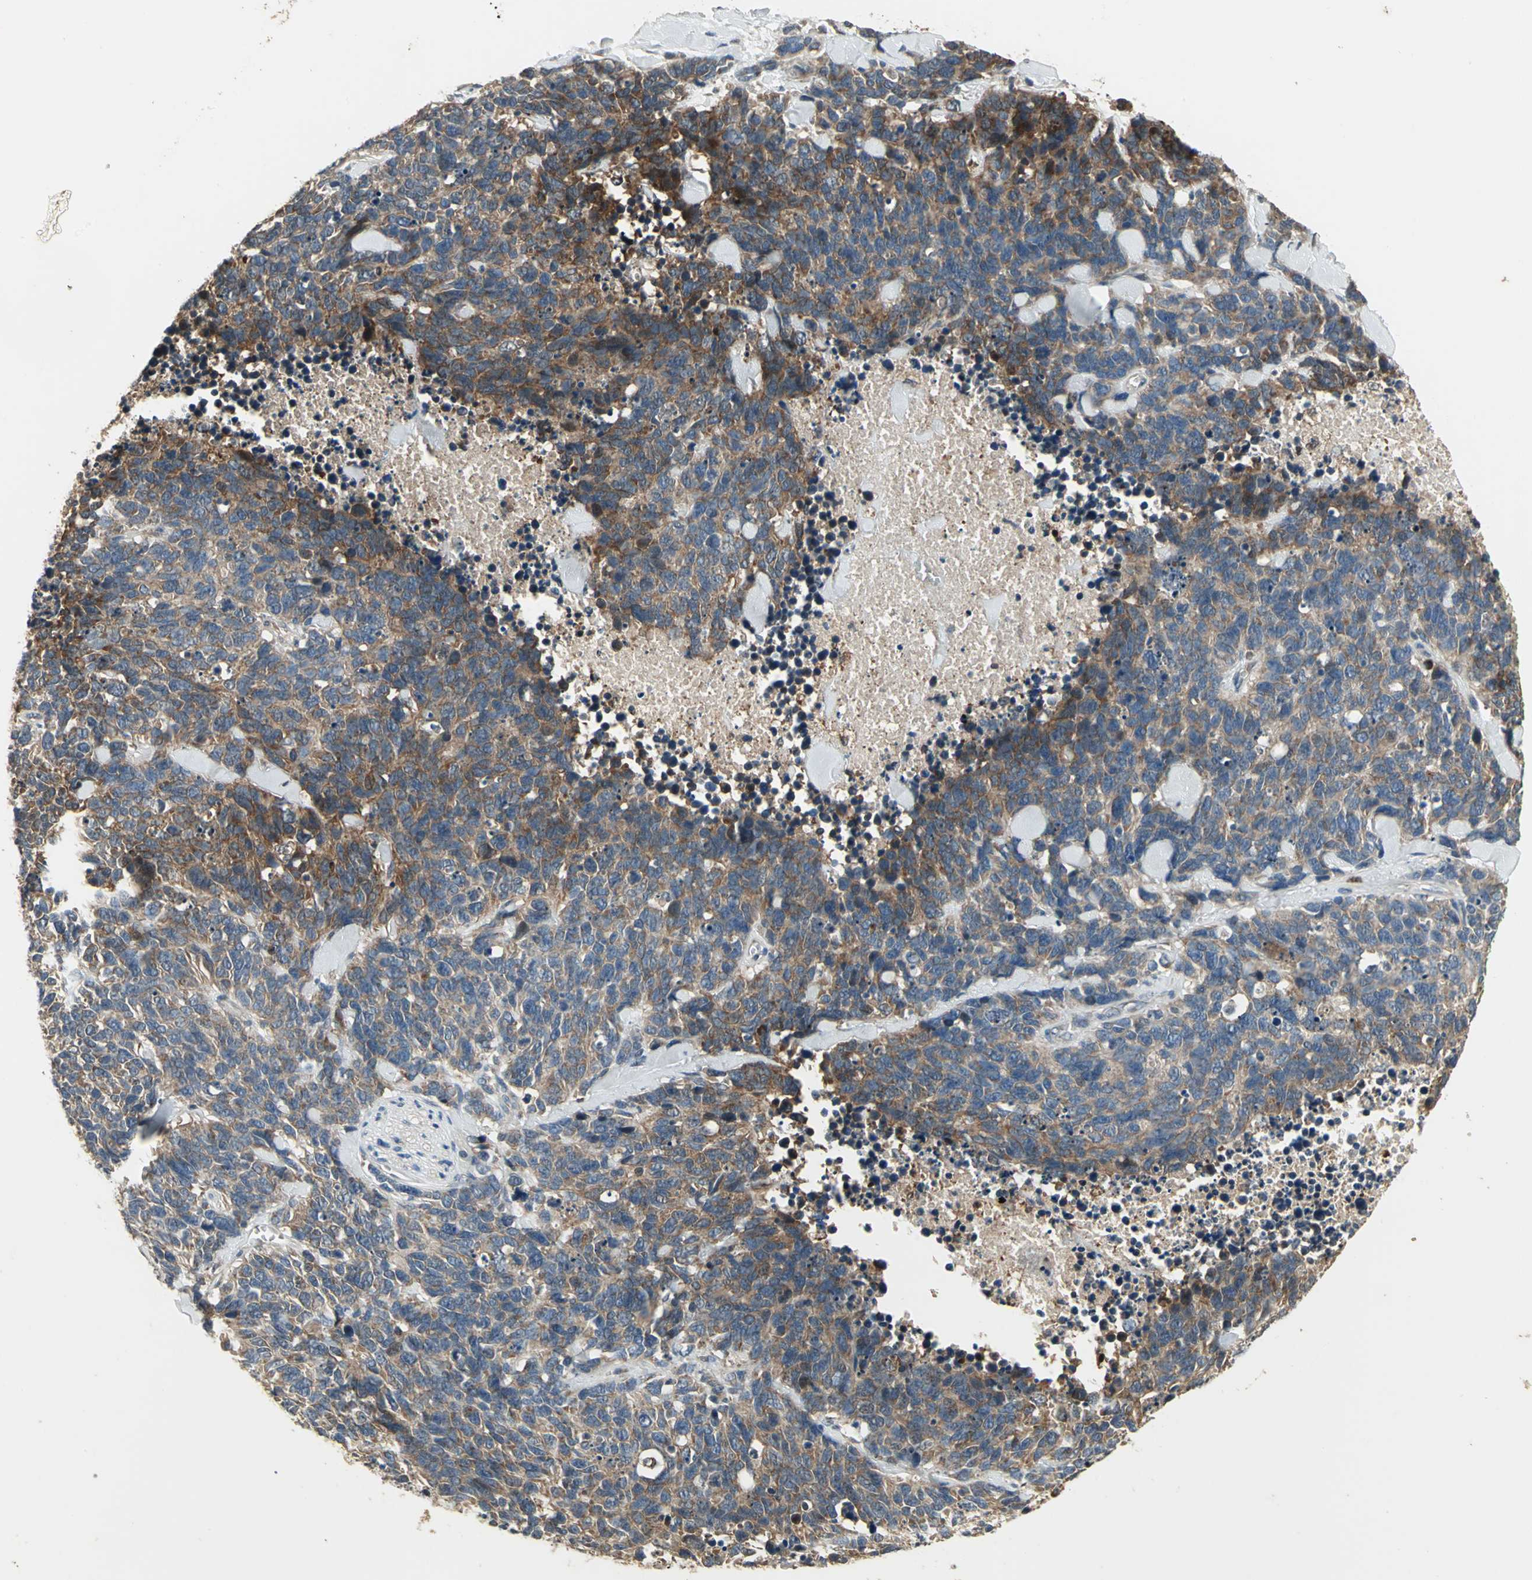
{"staining": {"intensity": "strong", "quantity": ">75%", "location": "cytoplasmic/membranous"}, "tissue": "lung cancer", "cell_type": "Tumor cells", "image_type": "cancer", "snomed": [{"axis": "morphology", "description": "Neoplasm, malignant, NOS"}, {"axis": "topography", "description": "Lung"}], "caption": "This is a photomicrograph of IHC staining of lung cancer, which shows strong expression in the cytoplasmic/membranous of tumor cells.", "gene": "AMT", "patient": {"sex": "female", "age": 58}}